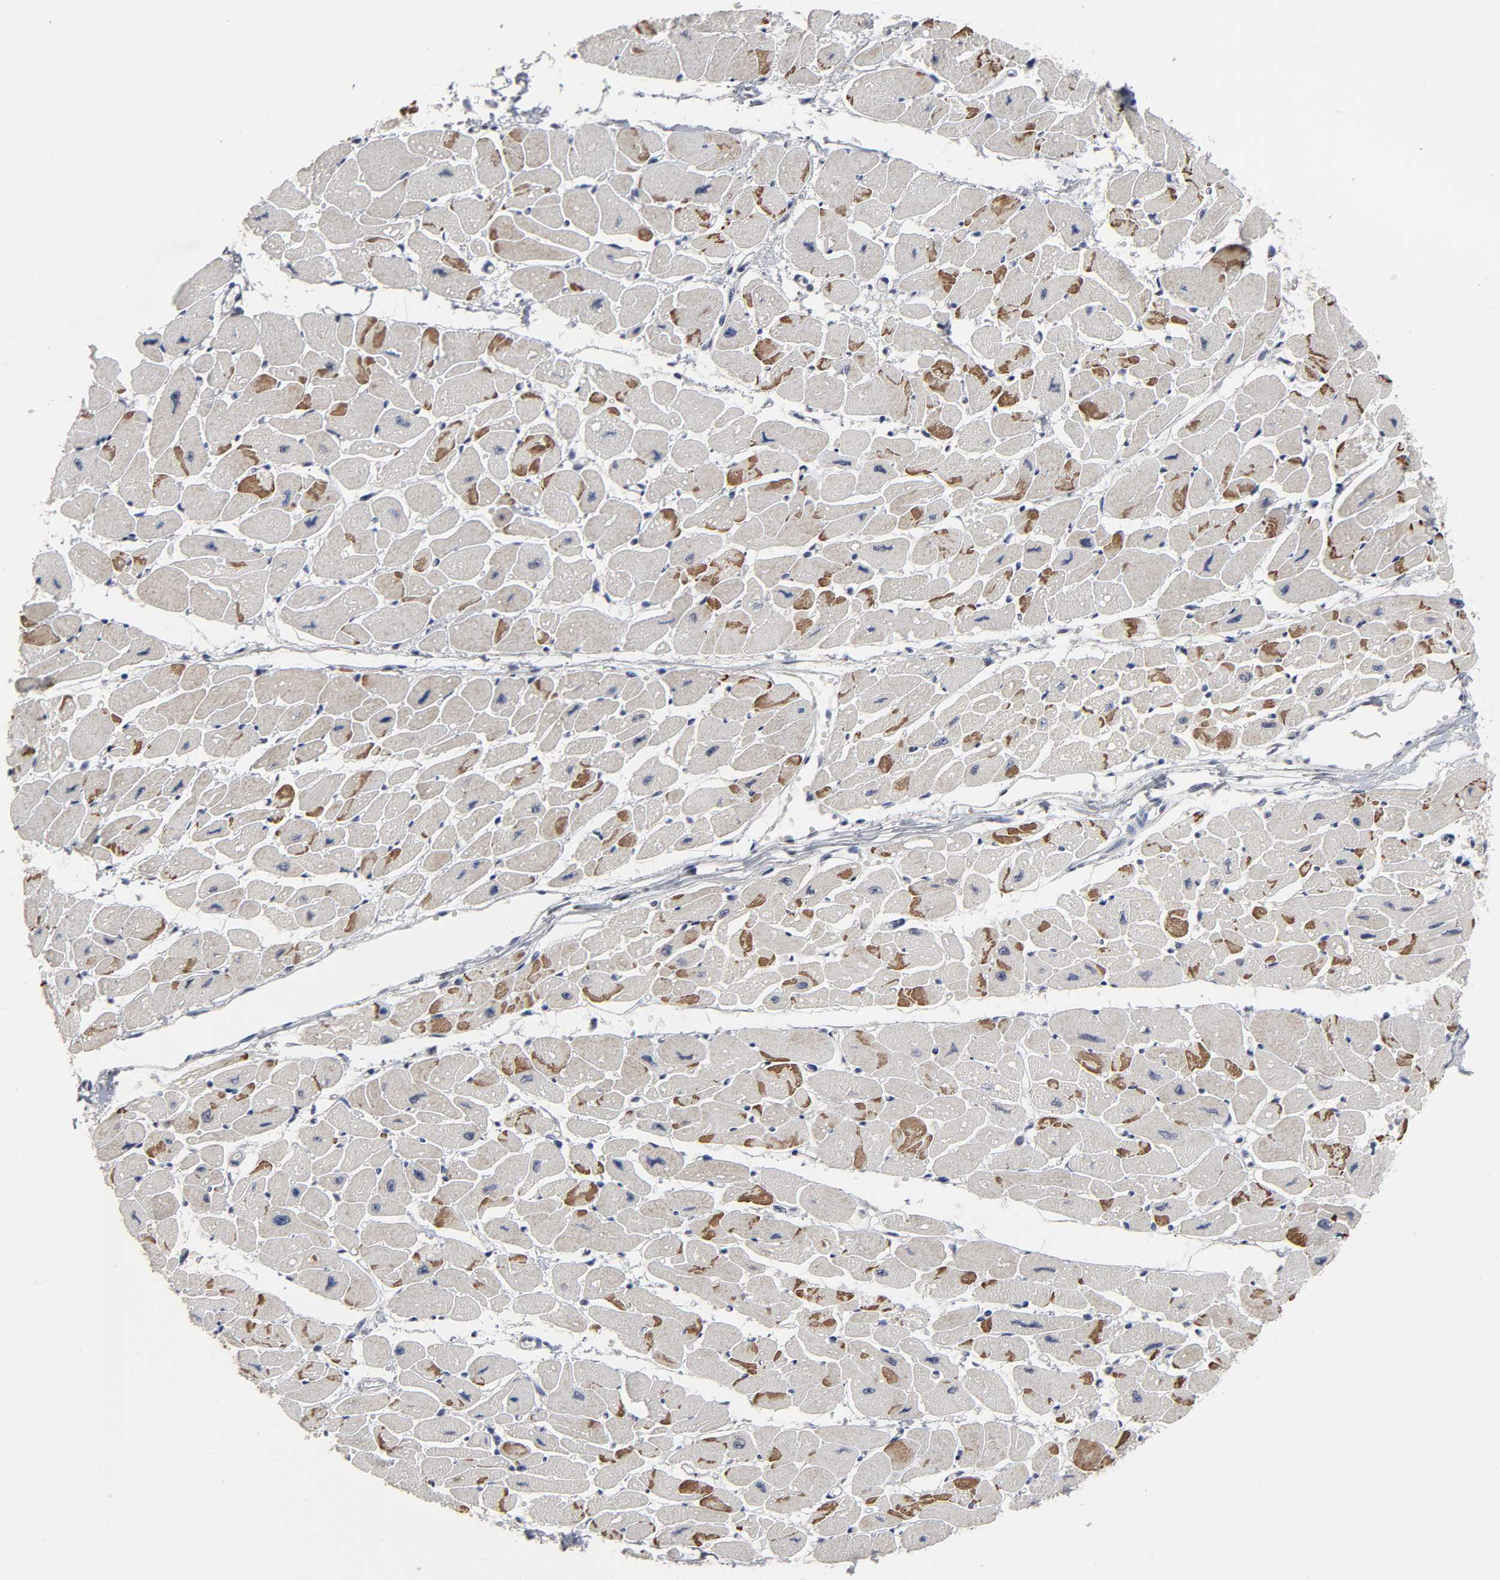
{"staining": {"intensity": "moderate", "quantity": "<25%", "location": "cytoplasmic/membranous"}, "tissue": "heart muscle", "cell_type": "Cardiomyocytes", "image_type": "normal", "snomed": [{"axis": "morphology", "description": "Normal tissue, NOS"}, {"axis": "topography", "description": "Heart"}], "caption": "The photomicrograph exhibits immunohistochemical staining of unremarkable heart muscle. There is moderate cytoplasmic/membranous staining is appreciated in approximately <25% of cardiomyocytes. Using DAB (3,3'-diaminobenzidine) (brown) and hematoxylin (blue) stains, captured at high magnification using brightfield microscopy.", "gene": "HNF4A", "patient": {"sex": "female", "age": 54}}